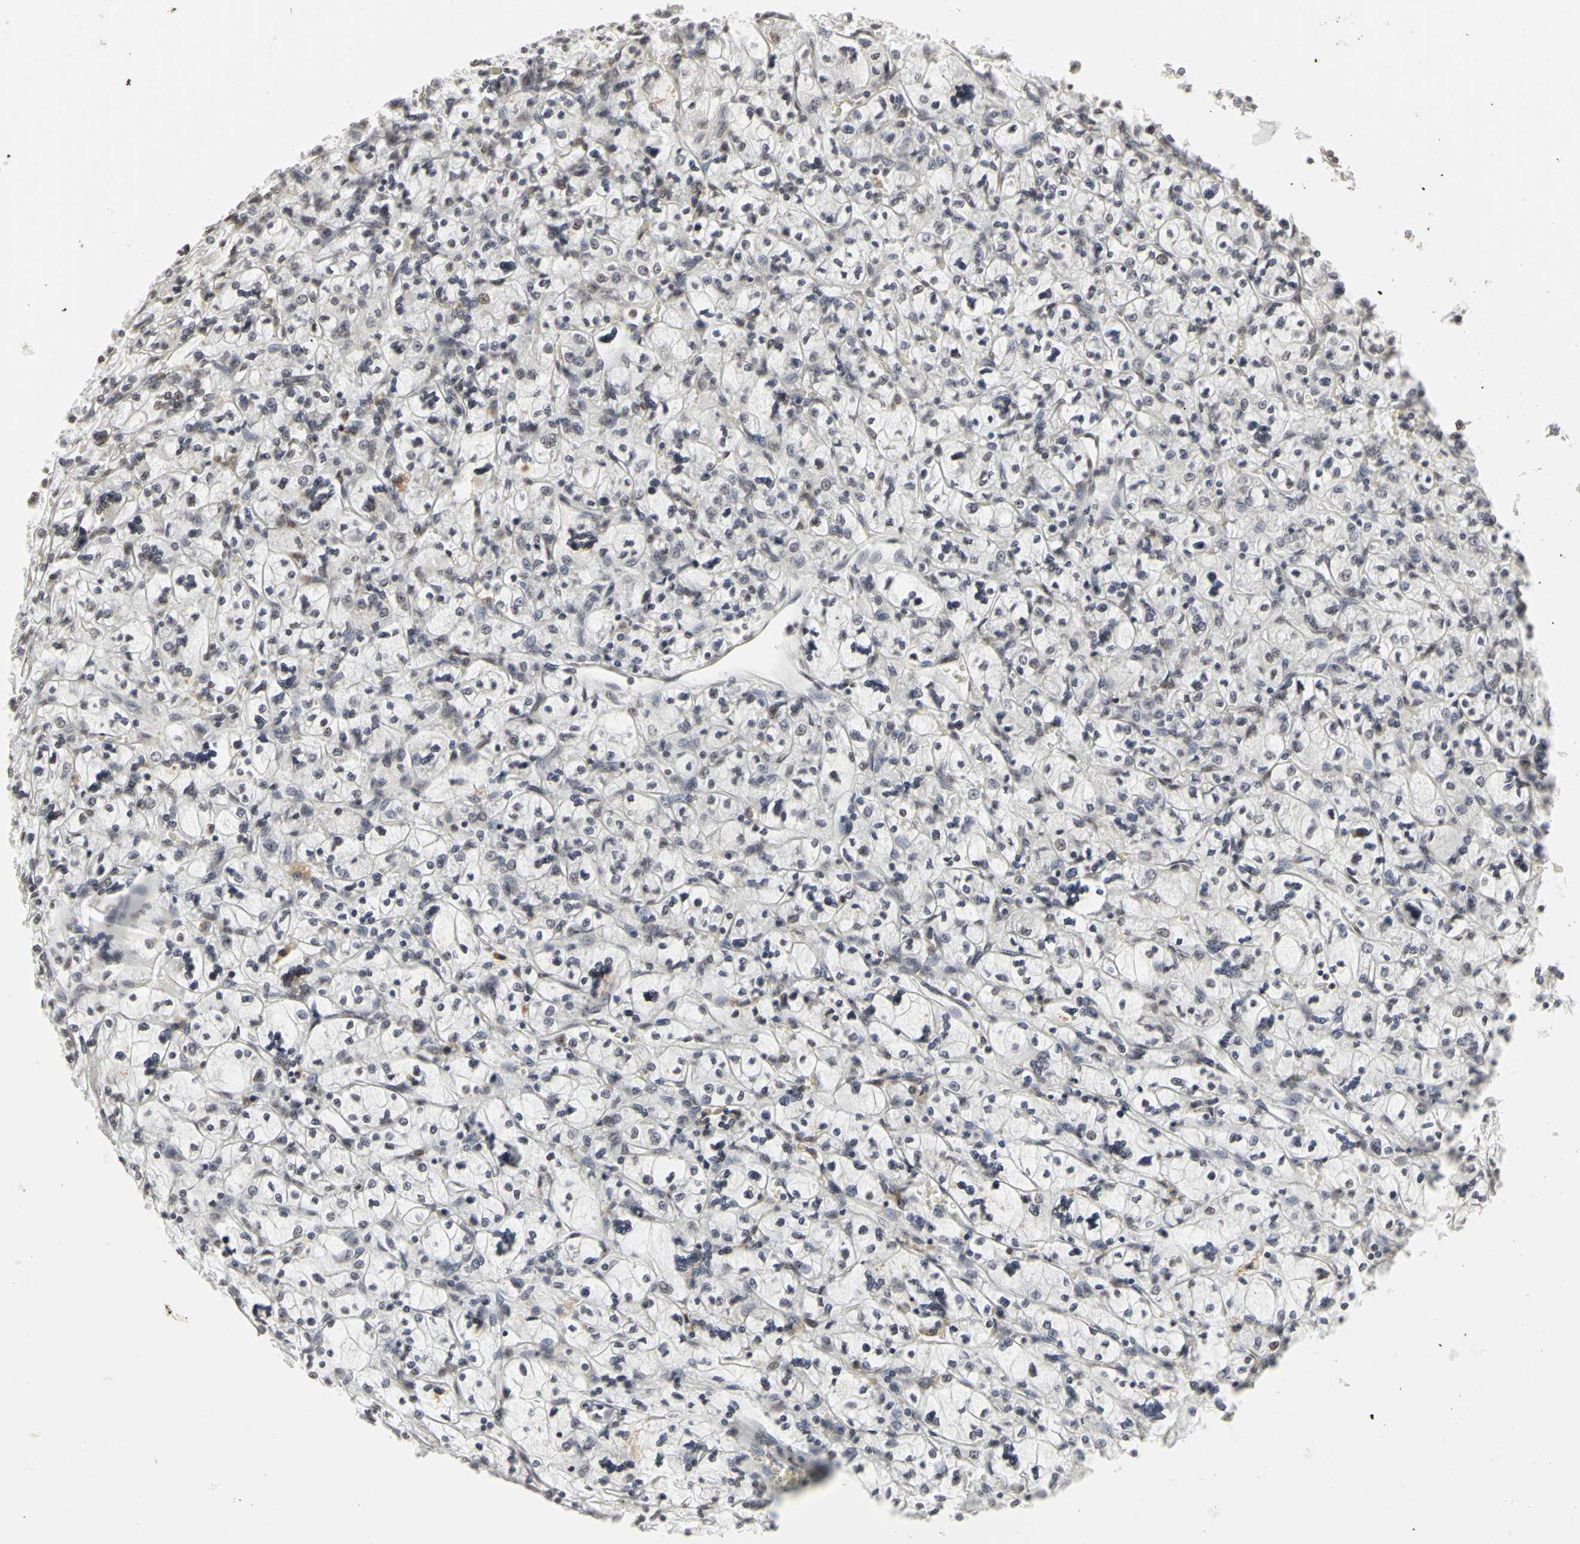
{"staining": {"intensity": "weak", "quantity": "25%-75%", "location": "nuclear"}, "tissue": "renal cancer", "cell_type": "Tumor cells", "image_type": "cancer", "snomed": [{"axis": "morphology", "description": "Adenocarcinoma, NOS"}, {"axis": "topography", "description": "Kidney"}], "caption": "Immunohistochemistry (IHC) of human renal adenocarcinoma exhibits low levels of weak nuclear staining in approximately 25%-75% of tumor cells.", "gene": "CSNK2B", "patient": {"sex": "female", "age": 83}}